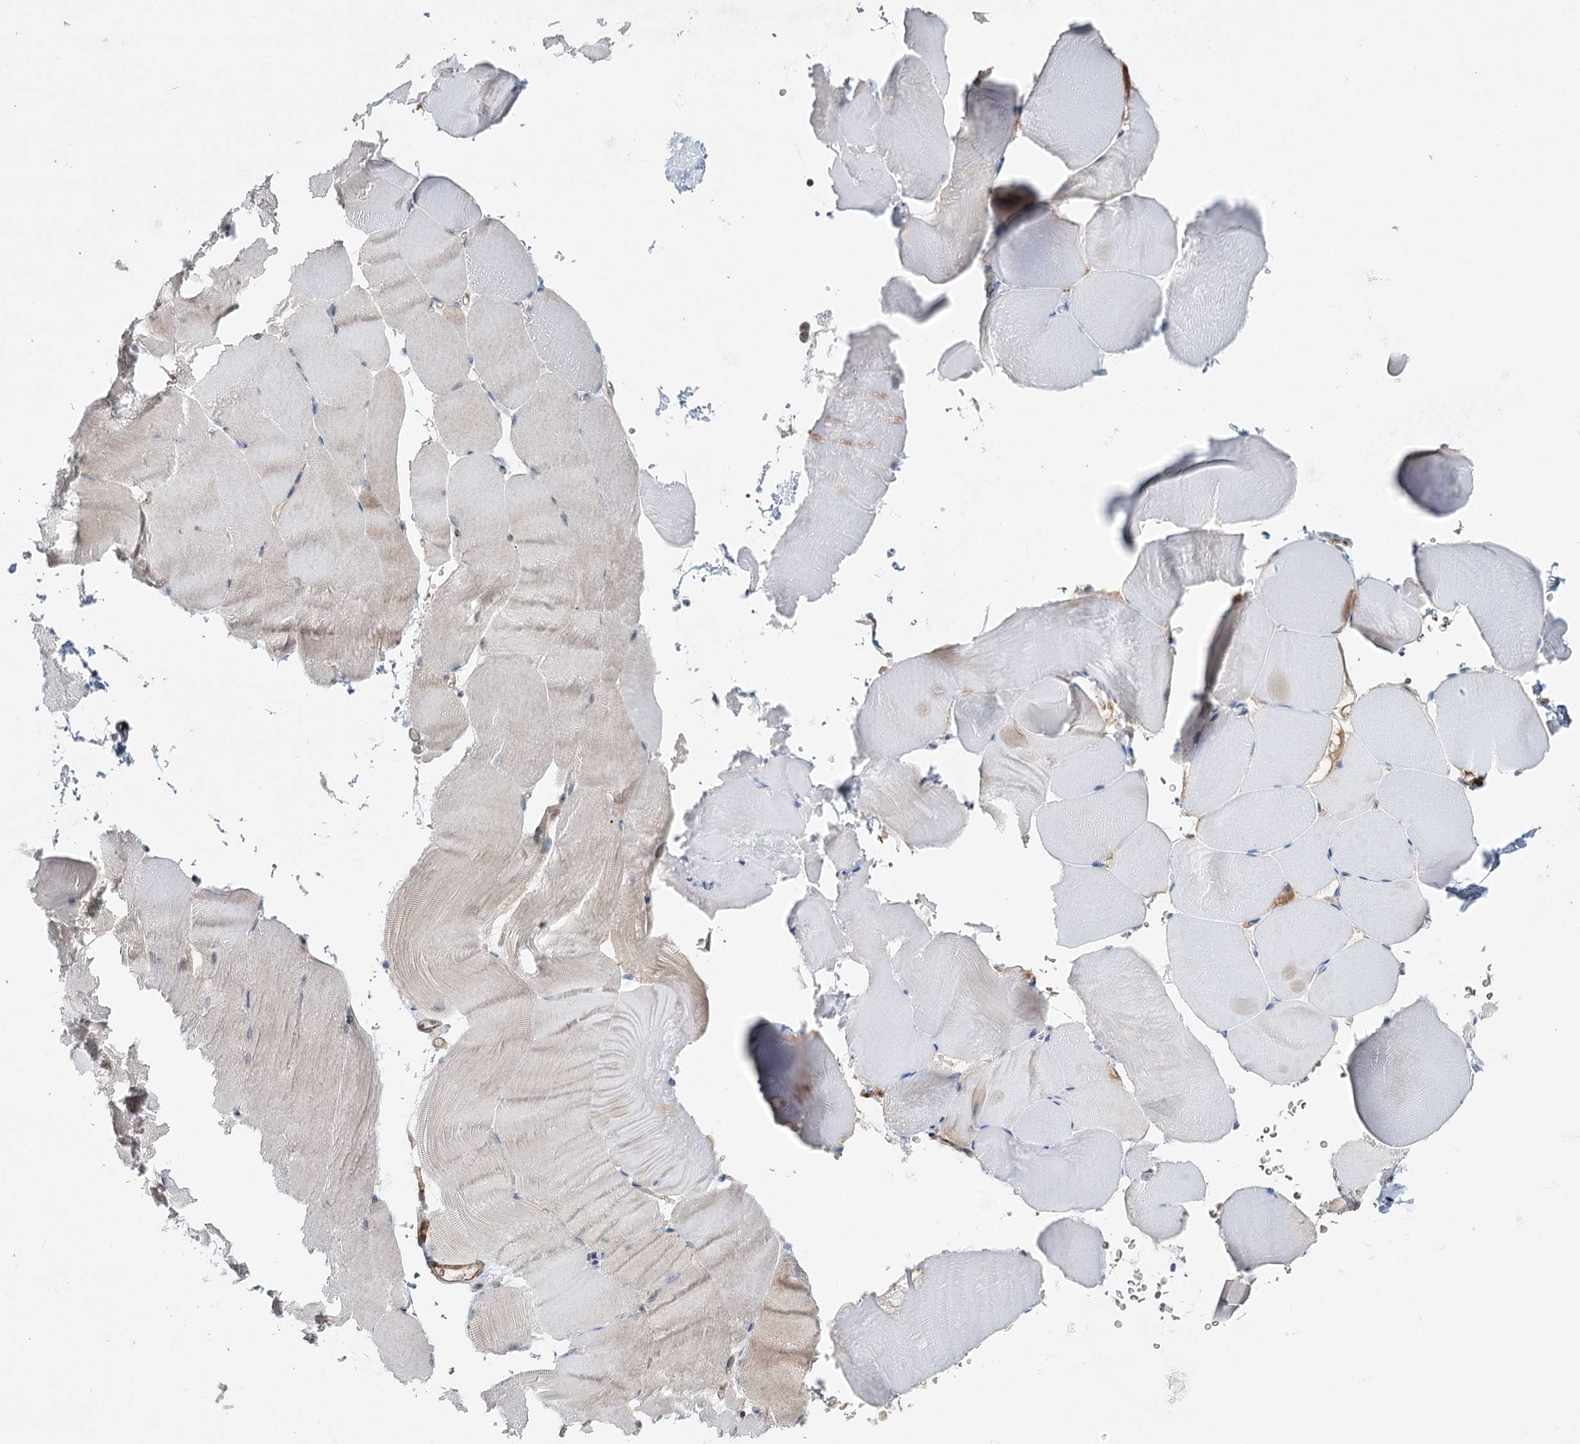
{"staining": {"intensity": "negative", "quantity": "none", "location": "none"}, "tissue": "skeletal muscle", "cell_type": "Myocytes", "image_type": "normal", "snomed": [{"axis": "morphology", "description": "Normal tissue, NOS"}, {"axis": "topography", "description": "Skeletal muscle"}, {"axis": "topography", "description": "Parathyroid gland"}], "caption": "Immunohistochemical staining of unremarkable skeletal muscle displays no significant staining in myocytes.", "gene": "WDR44", "patient": {"sex": "female", "age": 37}}